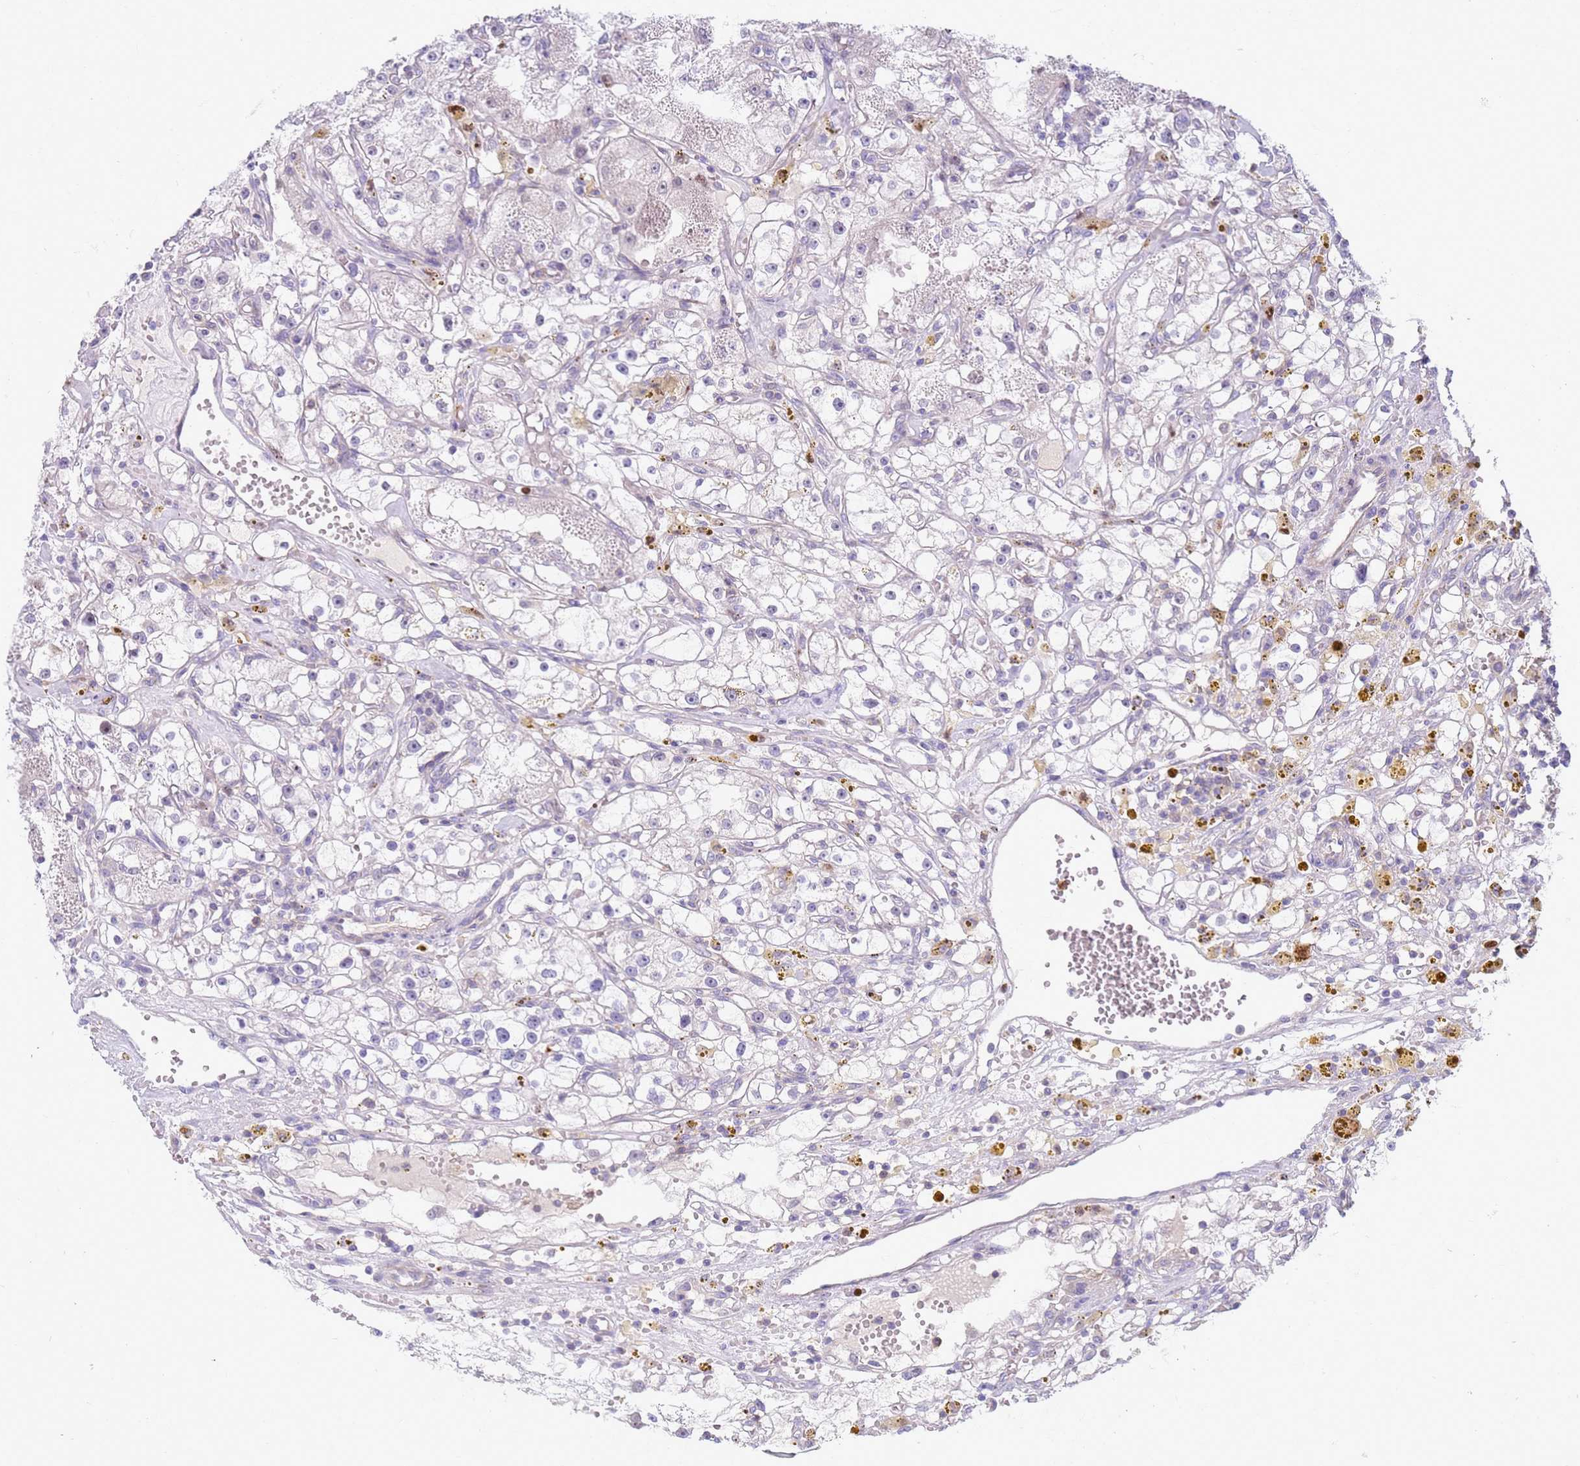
{"staining": {"intensity": "negative", "quantity": "none", "location": "none"}, "tissue": "renal cancer", "cell_type": "Tumor cells", "image_type": "cancer", "snomed": [{"axis": "morphology", "description": "Adenocarcinoma, NOS"}, {"axis": "topography", "description": "Kidney"}], "caption": "High magnification brightfield microscopy of renal cancer (adenocarcinoma) stained with DAB (3,3'-diaminobenzidine) (brown) and counterstained with hematoxylin (blue): tumor cells show no significant expression.", "gene": "STK25", "patient": {"sex": "male", "age": 56}}